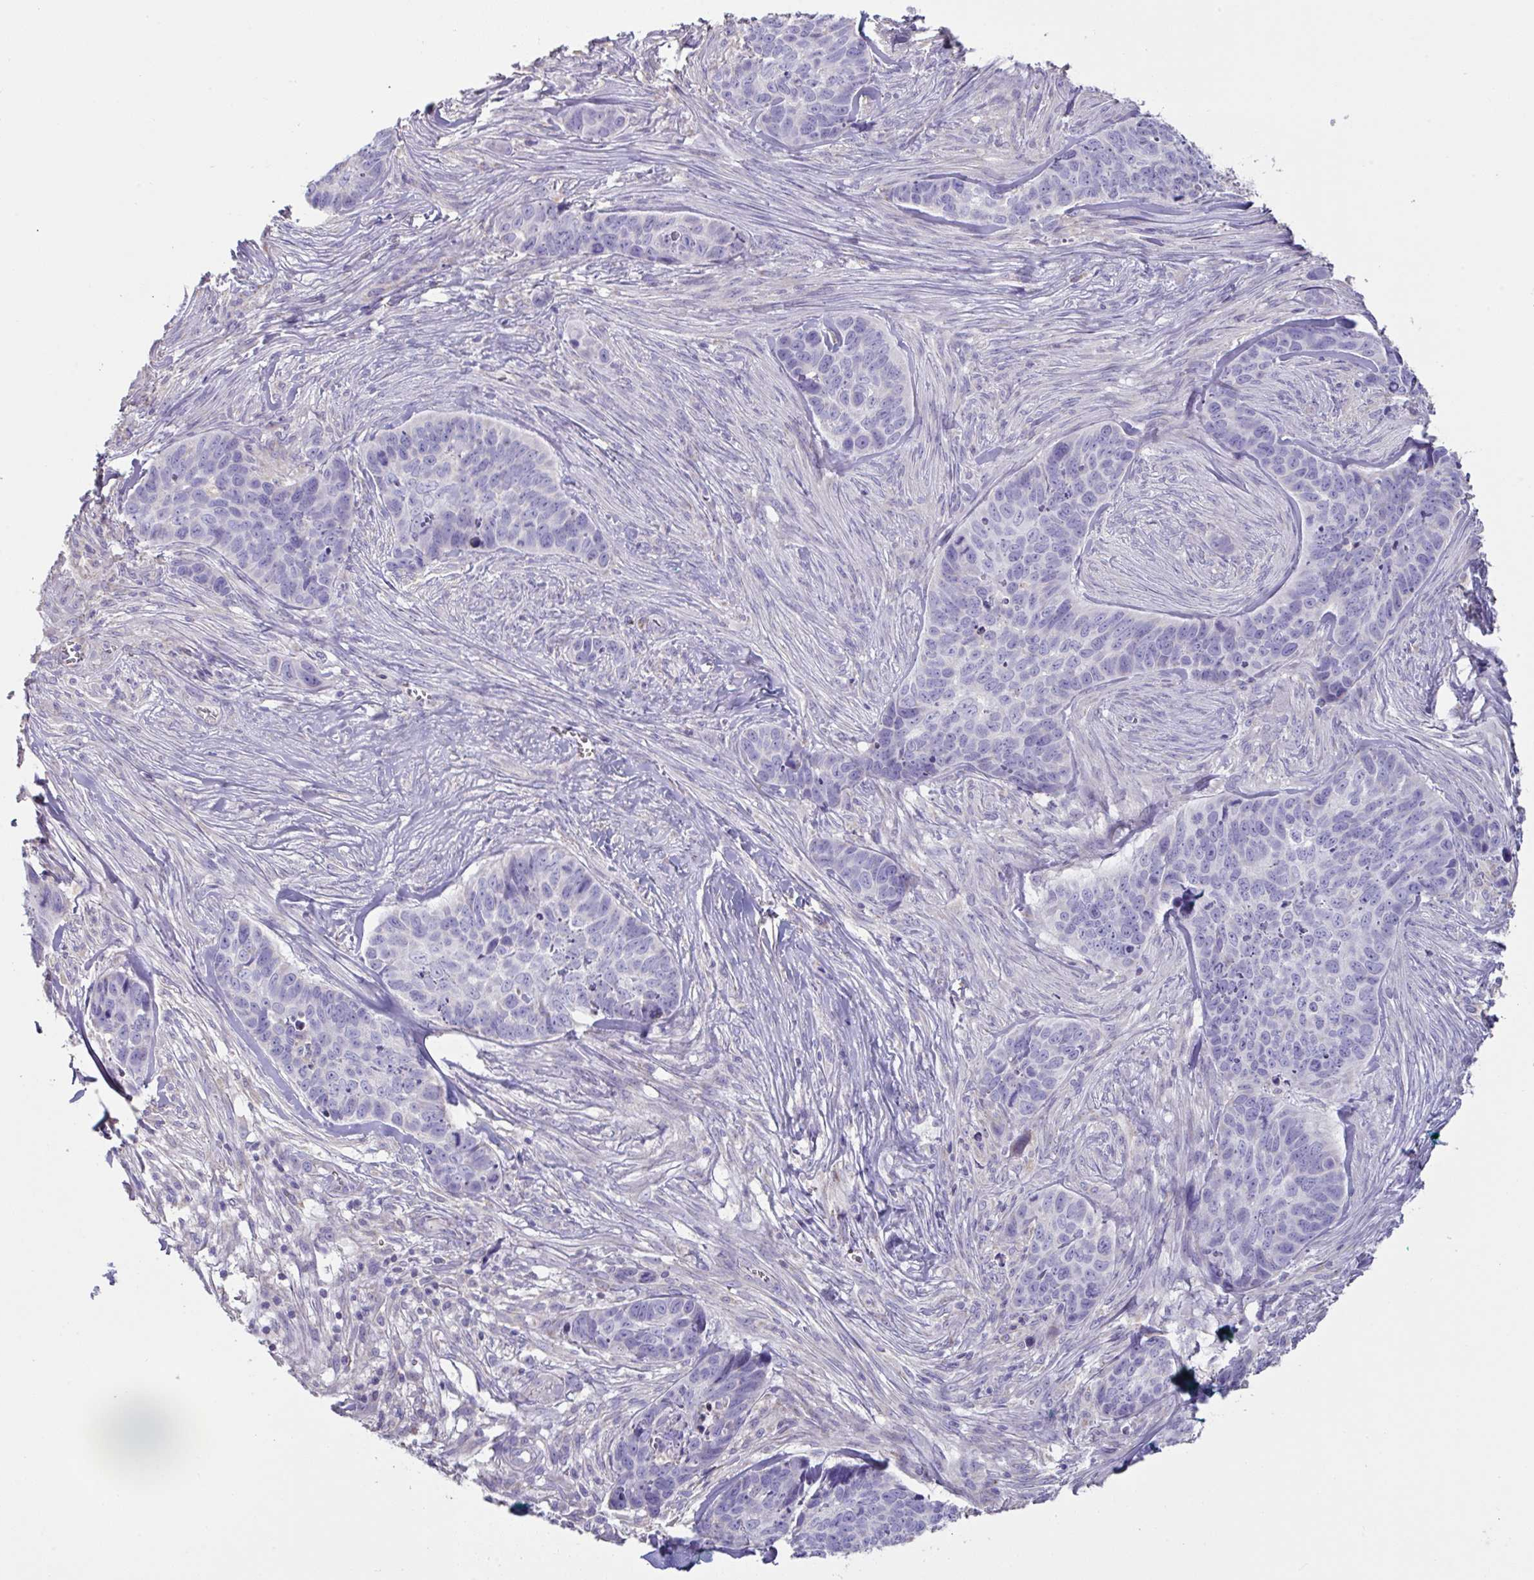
{"staining": {"intensity": "negative", "quantity": "none", "location": "none"}, "tissue": "skin cancer", "cell_type": "Tumor cells", "image_type": "cancer", "snomed": [{"axis": "morphology", "description": "Basal cell carcinoma"}, {"axis": "topography", "description": "Skin"}], "caption": "Immunohistochemistry (IHC) histopathology image of human skin cancer stained for a protein (brown), which exhibits no positivity in tumor cells.", "gene": "DOK7", "patient": {"sex": "female", "age": 82}}